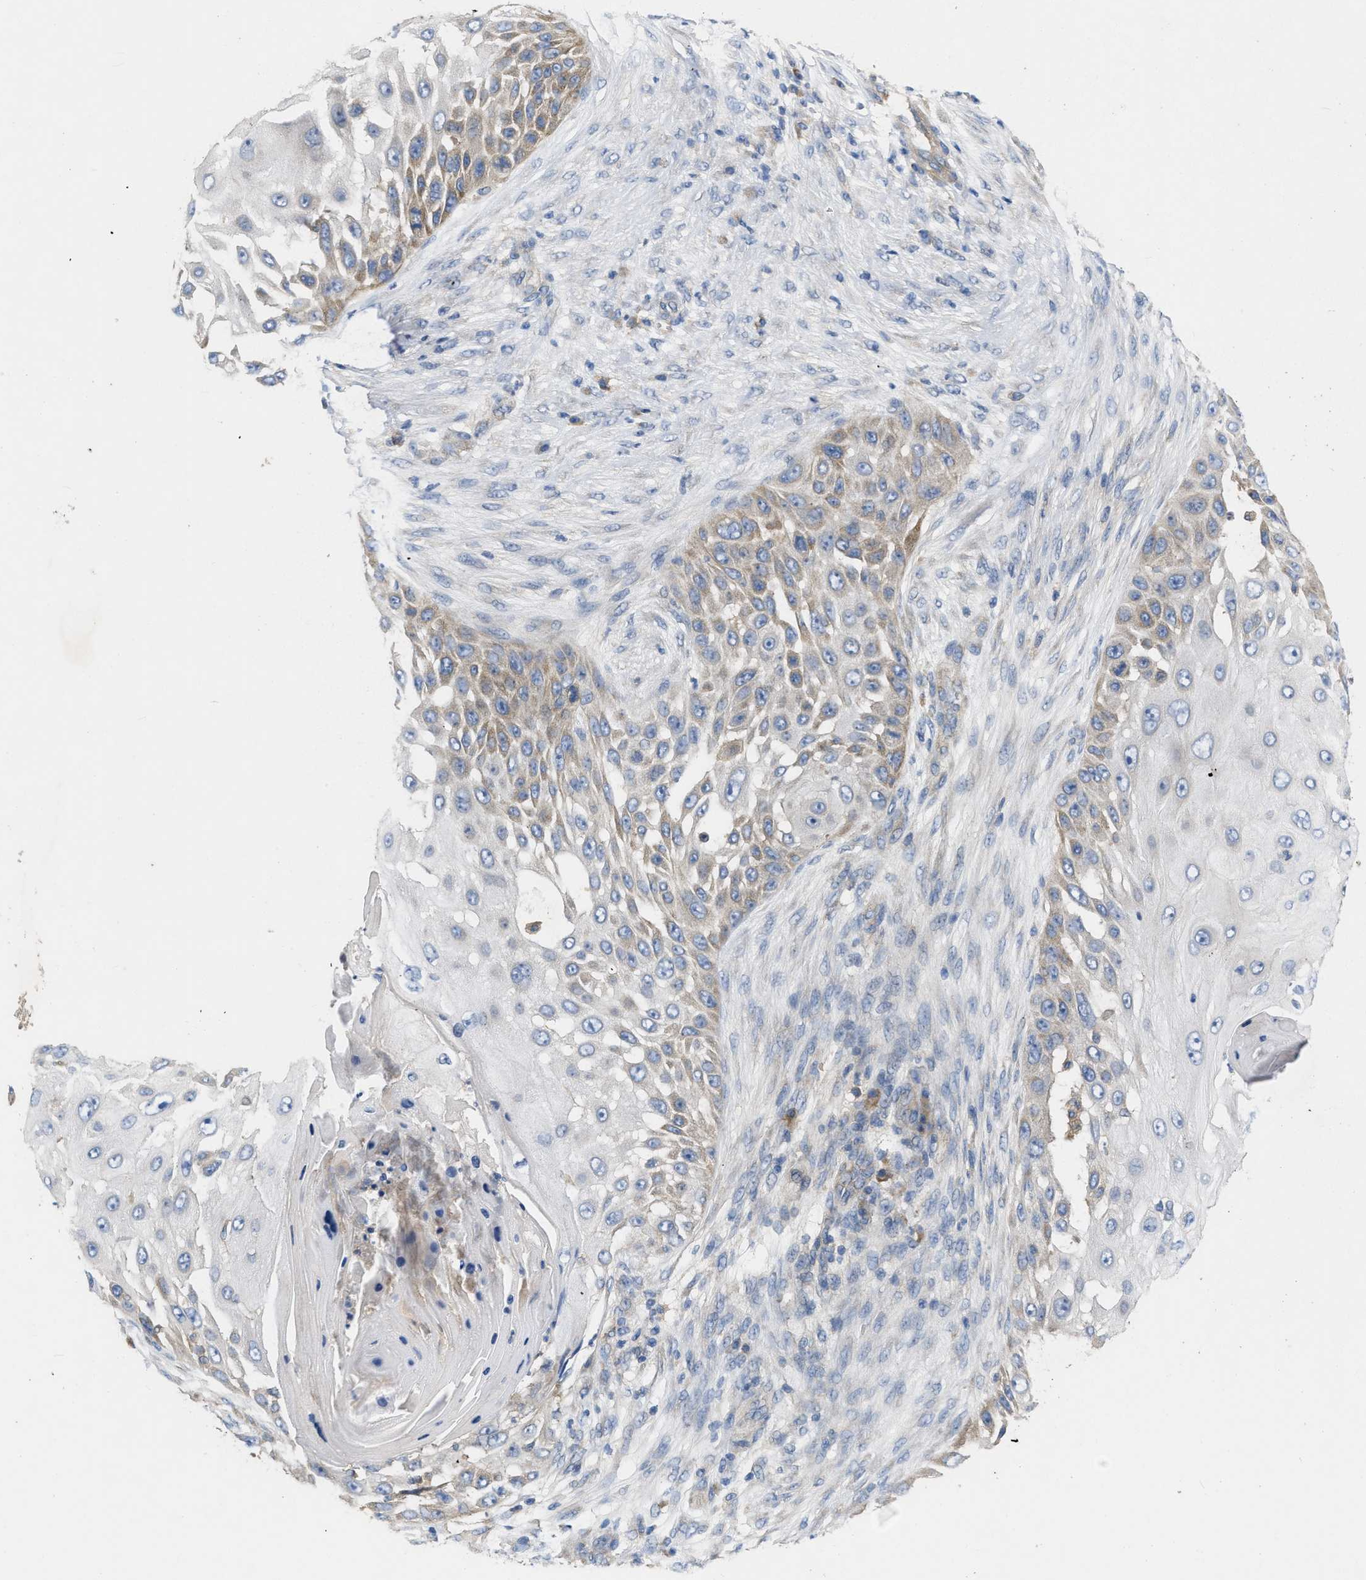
{"staining": {"intensity": "moderate", "quantity": "25%-75%", "location": "cytoplasmic/membranous"}, "tissue": "skin cancer", "cell_type": "Tumor cells", "image_type": "cancer", "snomed": [{"axis": "morphology", "description": "Squamous cell carcinoma, NOS"}, {"axis": "topography", "description": "Skin"}], "caption": "Tumor cells show moderate cytoplasmic/membranous staining in approximately 25%-75% of cells in skin cancer (squamous cell carcinoma).", "gene": "TMEM131", "patient": {"sex": "female", "age": 44}}